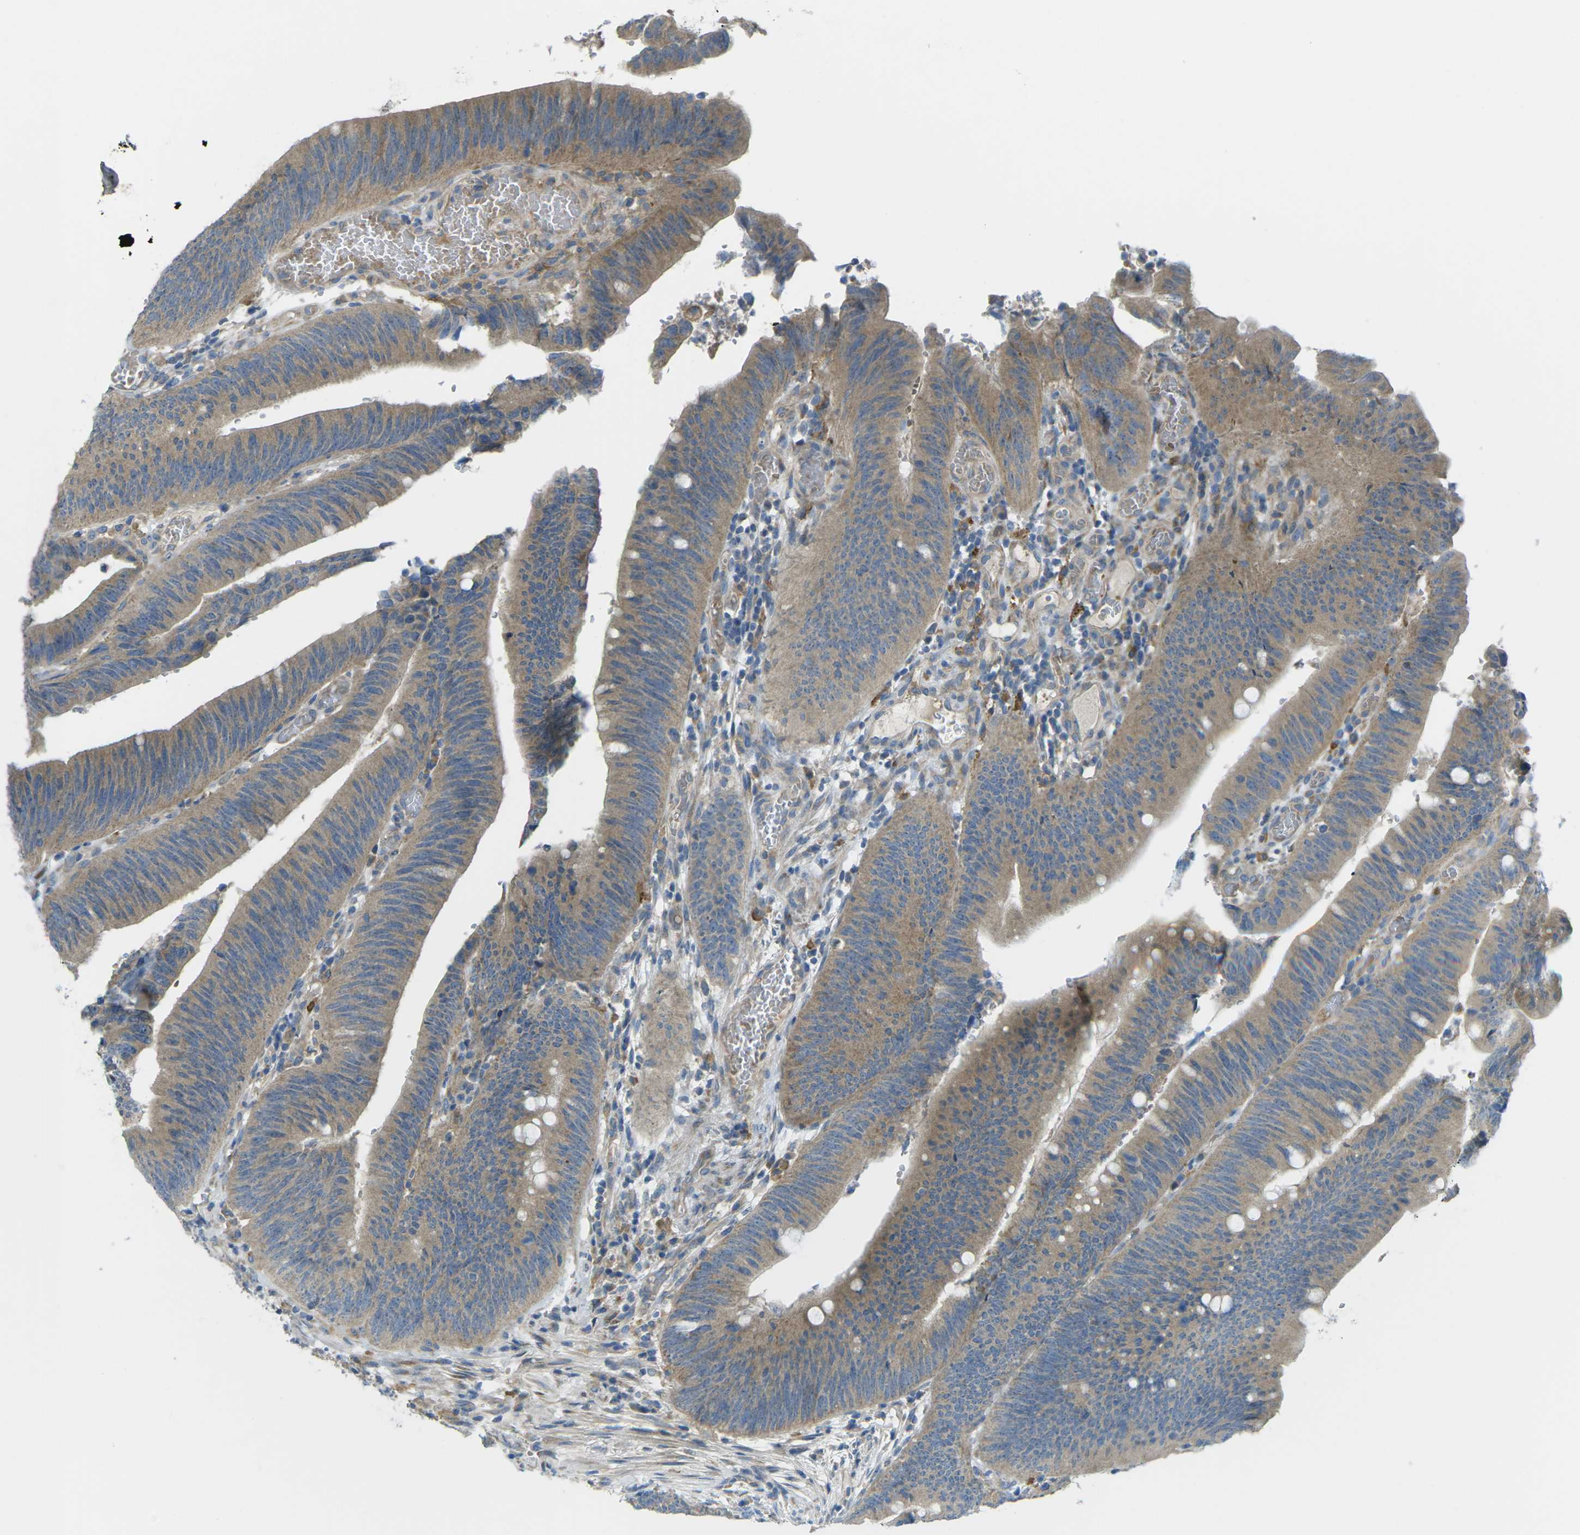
{"staining": {"intensity": "moderate", "quantity": ">75%", "location": "cytoplasmic/membranous"}, "tissue": "colorectal cancer", "cell_type": "Tumor cells", "image_type": "cancer", "snomed": [{"axis": "morphology", "description": "Normal tissue, NOS"}, {"axis": "morphology", "description": "Adenocarcinoma, NOS"}, {"axis": "topography", "description": "Rectum"}], "caption": "IHC staining of adenocarcinoma (colorectal), which reveals medium levels of moderate cytoplasmic/membranous staining in approximately >75% of tumor cells indicating moderate cytoplasmic/membranous protein expression. The staining was performed using DAB (3,3'-diaminobenzidine) (brown) for protein detection and nuclei were counterstained in hematoxylin (blue).", "gene": "MYLK4", "patient": {"sex": "female", "age": 66}}